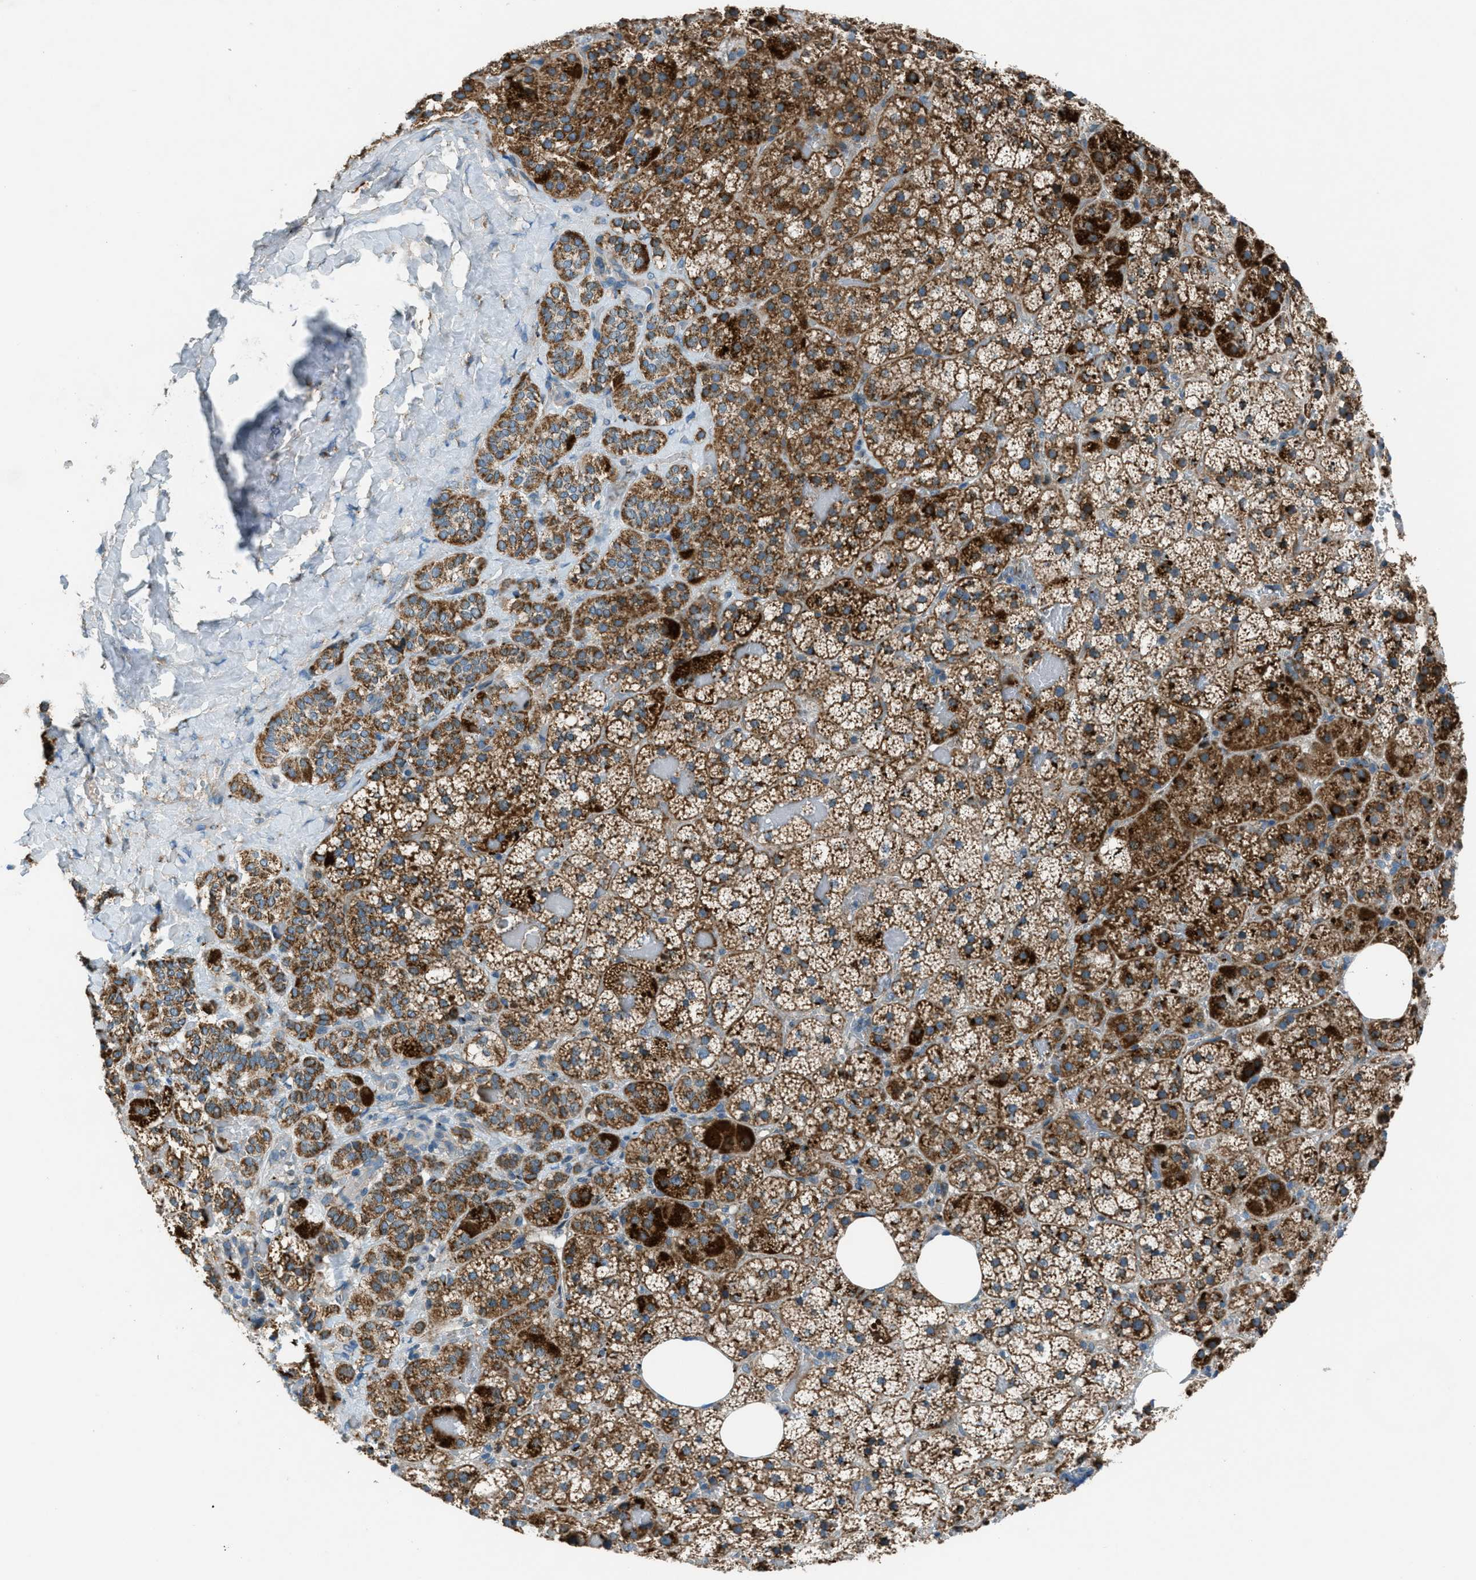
{"staining": {"intensity": "strong", "quantity": ">75%", "location": "cytoplasmic/membranous"}, "tissue": "adrenal gland", "cell_type": "Glandular cells", "image_type": "normal", "snomed": [{"axis": "morphology", "description": "Normal tissue, NOS"}, {"axis": "topography", "description": "Adrenal gland"}], "caption": "The image demonstrates immunohistochemical staining of unremarkable adrenal gland. There is strong cytoplasmic/membranous expression is present in about >75% of glandular cells.", "gene": "BCKDK", "patient": {"sex": "female", "age": 59}}